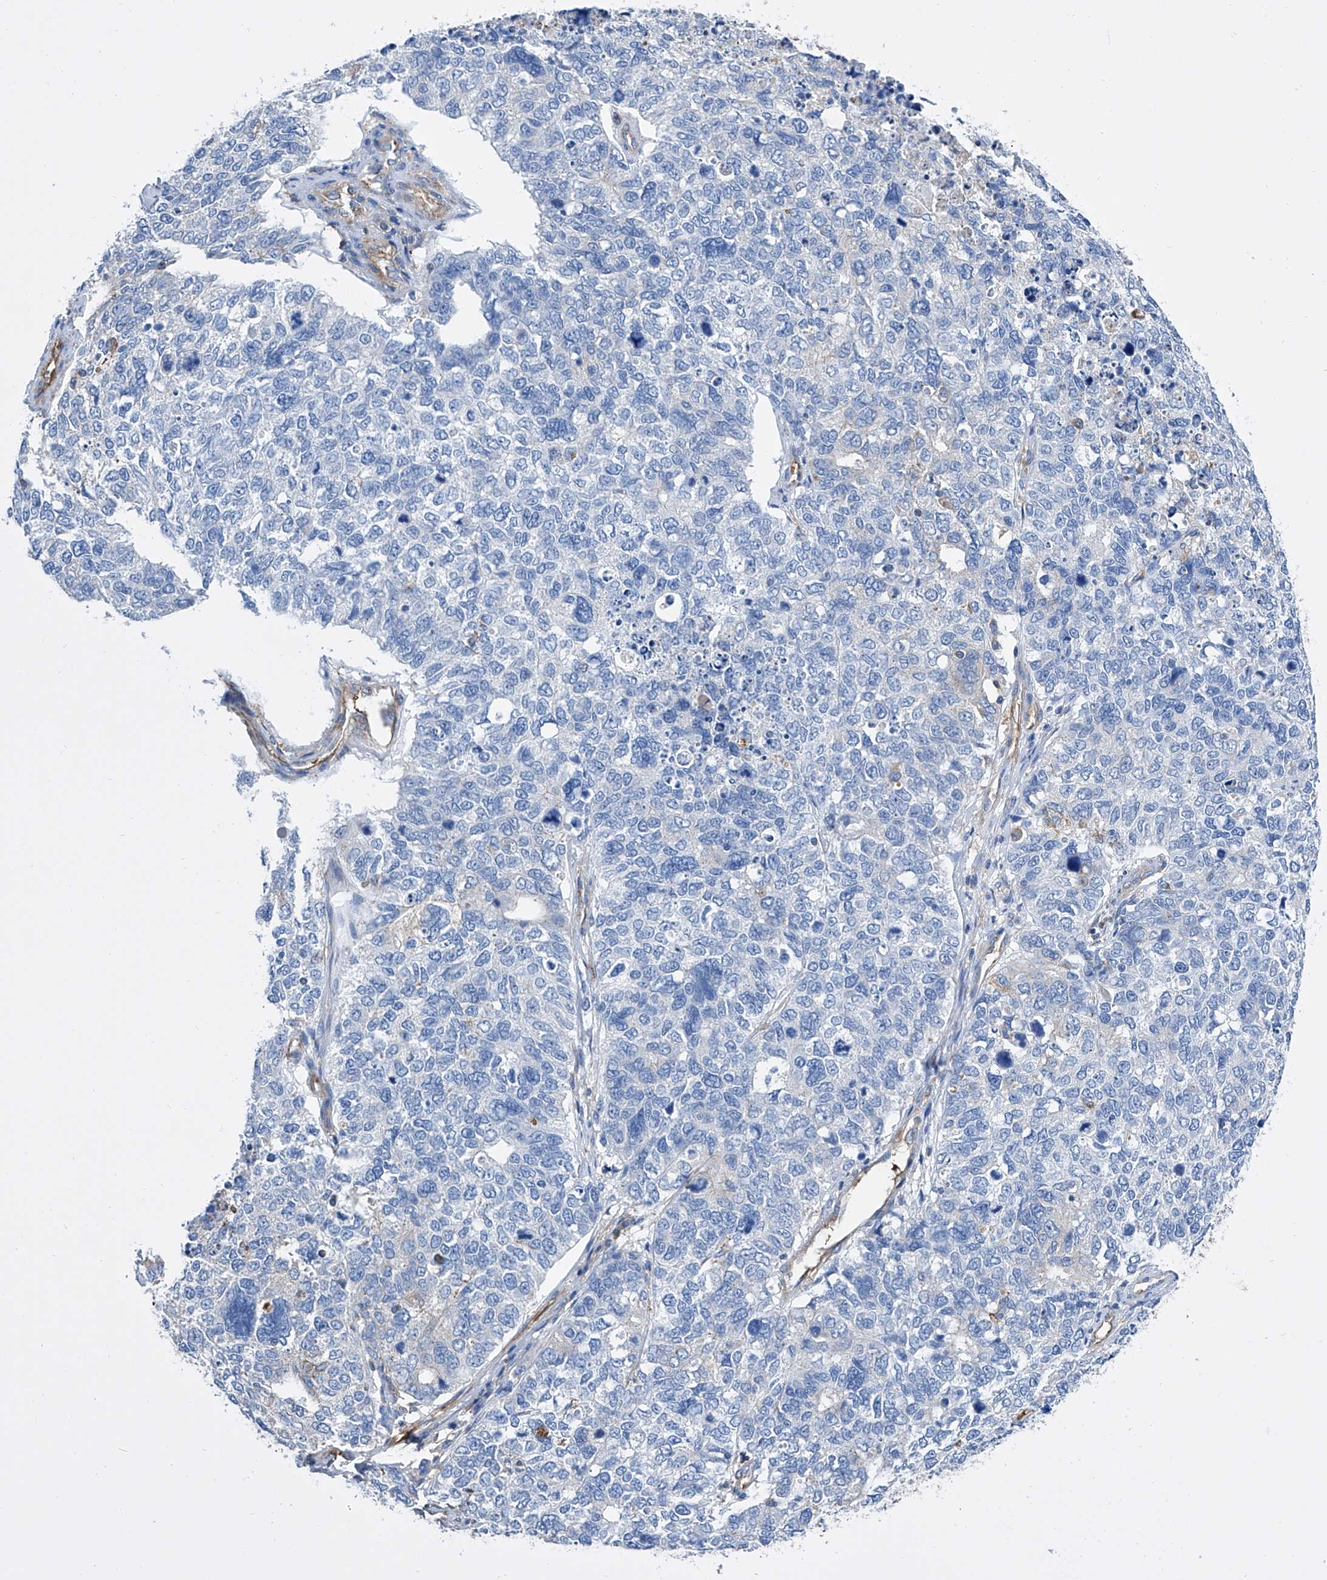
{"staining": {"intensity": "negative", "quantity": "none", "location": "none"}, "tissue": "cervical cancer", "cell_type": "Tumor cells", "image_type": "cancer", "snomed": [{"axis": "morphology", "description": "Squamous cell carcinoma, NOS"}, {"axis": "topography", "description": "Cervix"}], "caption": "Histopathology image shows no significant protein positivity in tumor cells of cervical squamous cell carcinoma.", "gene": "GPT", "patient": {"sex": "female", "age": 63}}